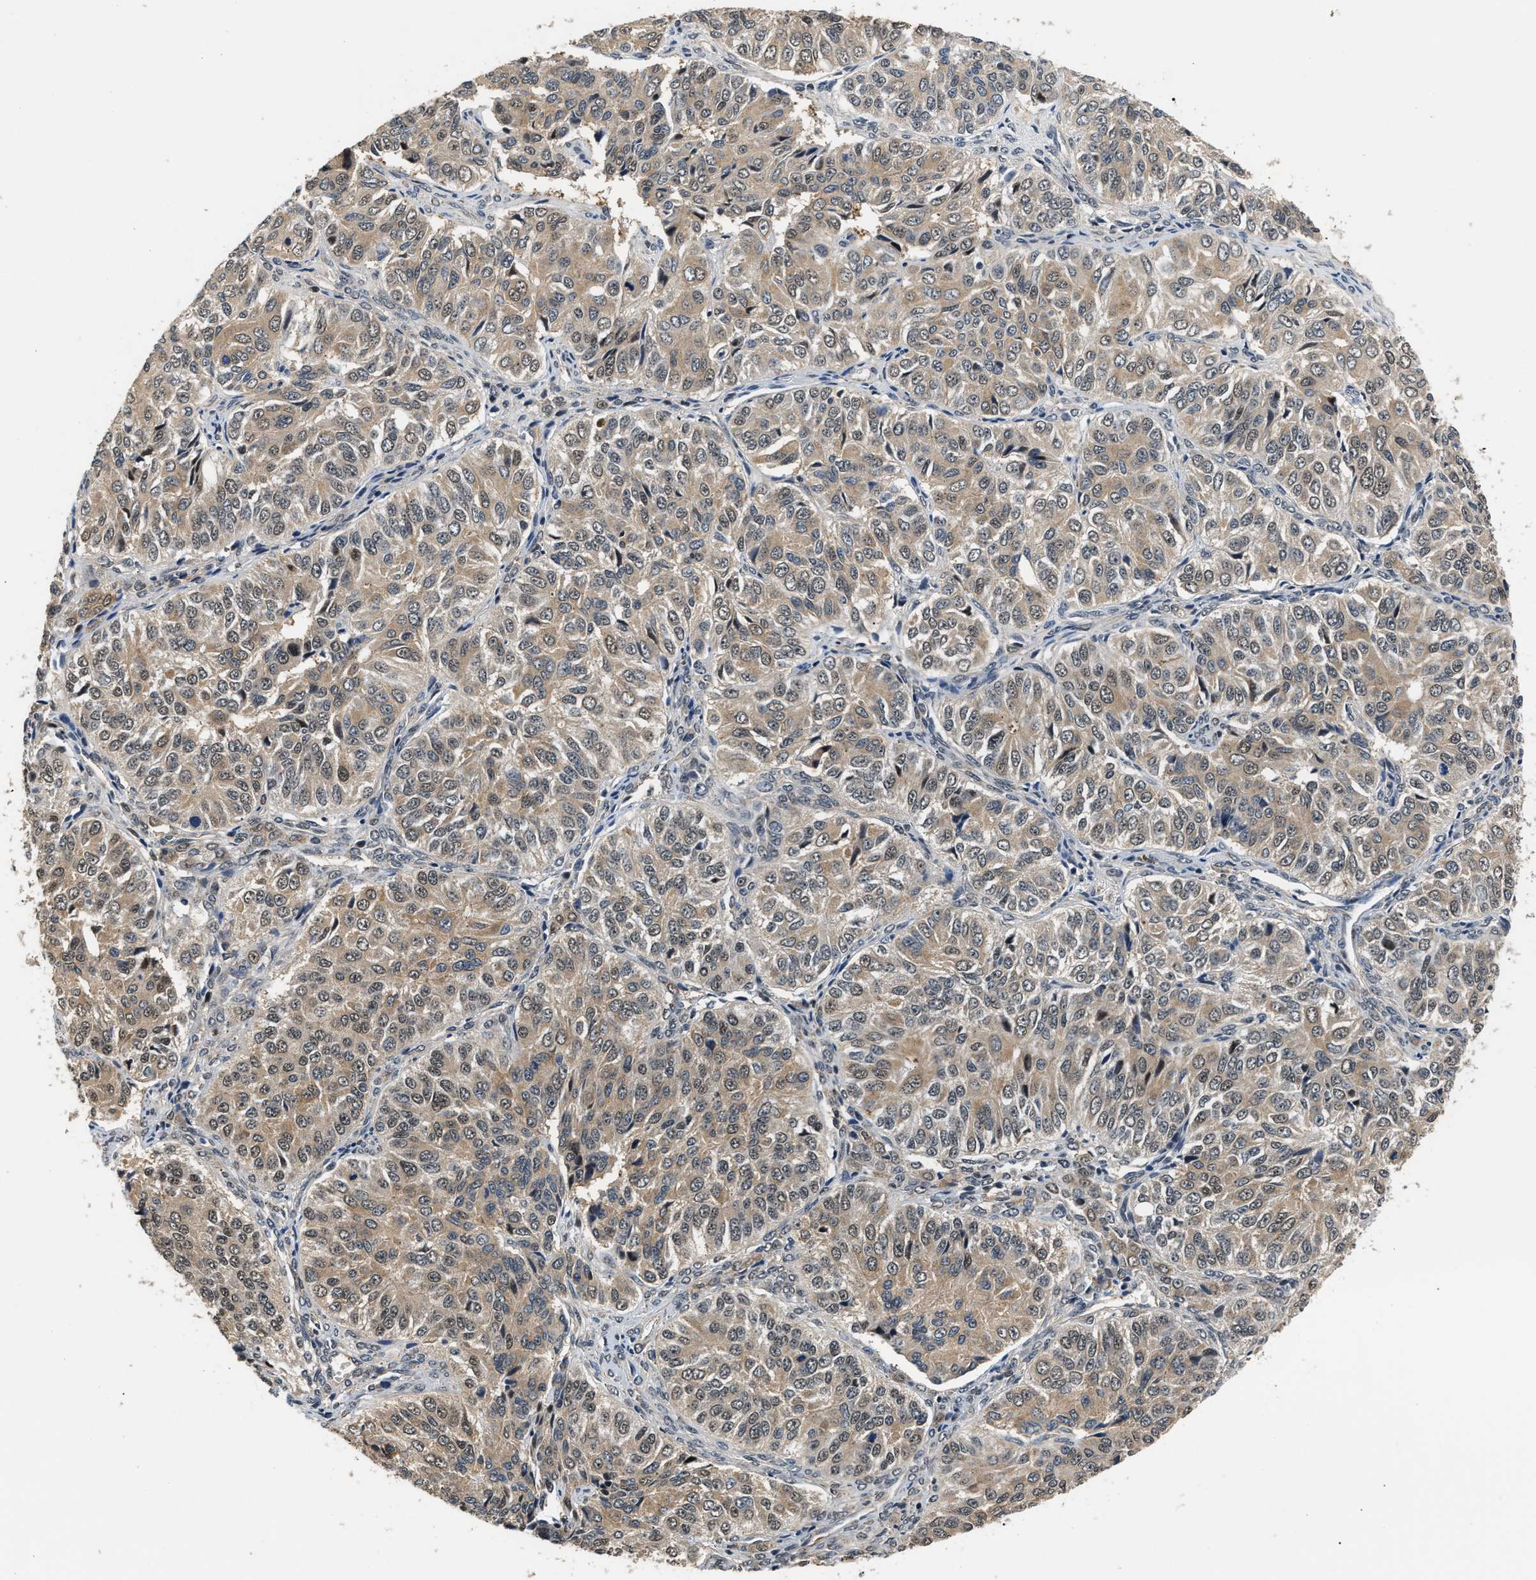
{"staining": {"intensity": "moderate", "quantity": ">75%", "location": "cytoplasmic/membranous"}, "tissue": "ovarian cancer", "cell_type": "Tumor cells", "image_type": "cancer", "snomed": [{"axis": "morphology", "description": "Carcinoma, endometroid"}, {"axis": "topography", "description": "Ovary"}], "caption": "A brown stain shows moderate cytoplasmic/membranous expression of a protein in human ovarian cancer tumor cells. The protein is shown in brown color, while the nuclei are stained blue.", "gene": "LARP6", "patient": {"sex": "female", "age": 51}}